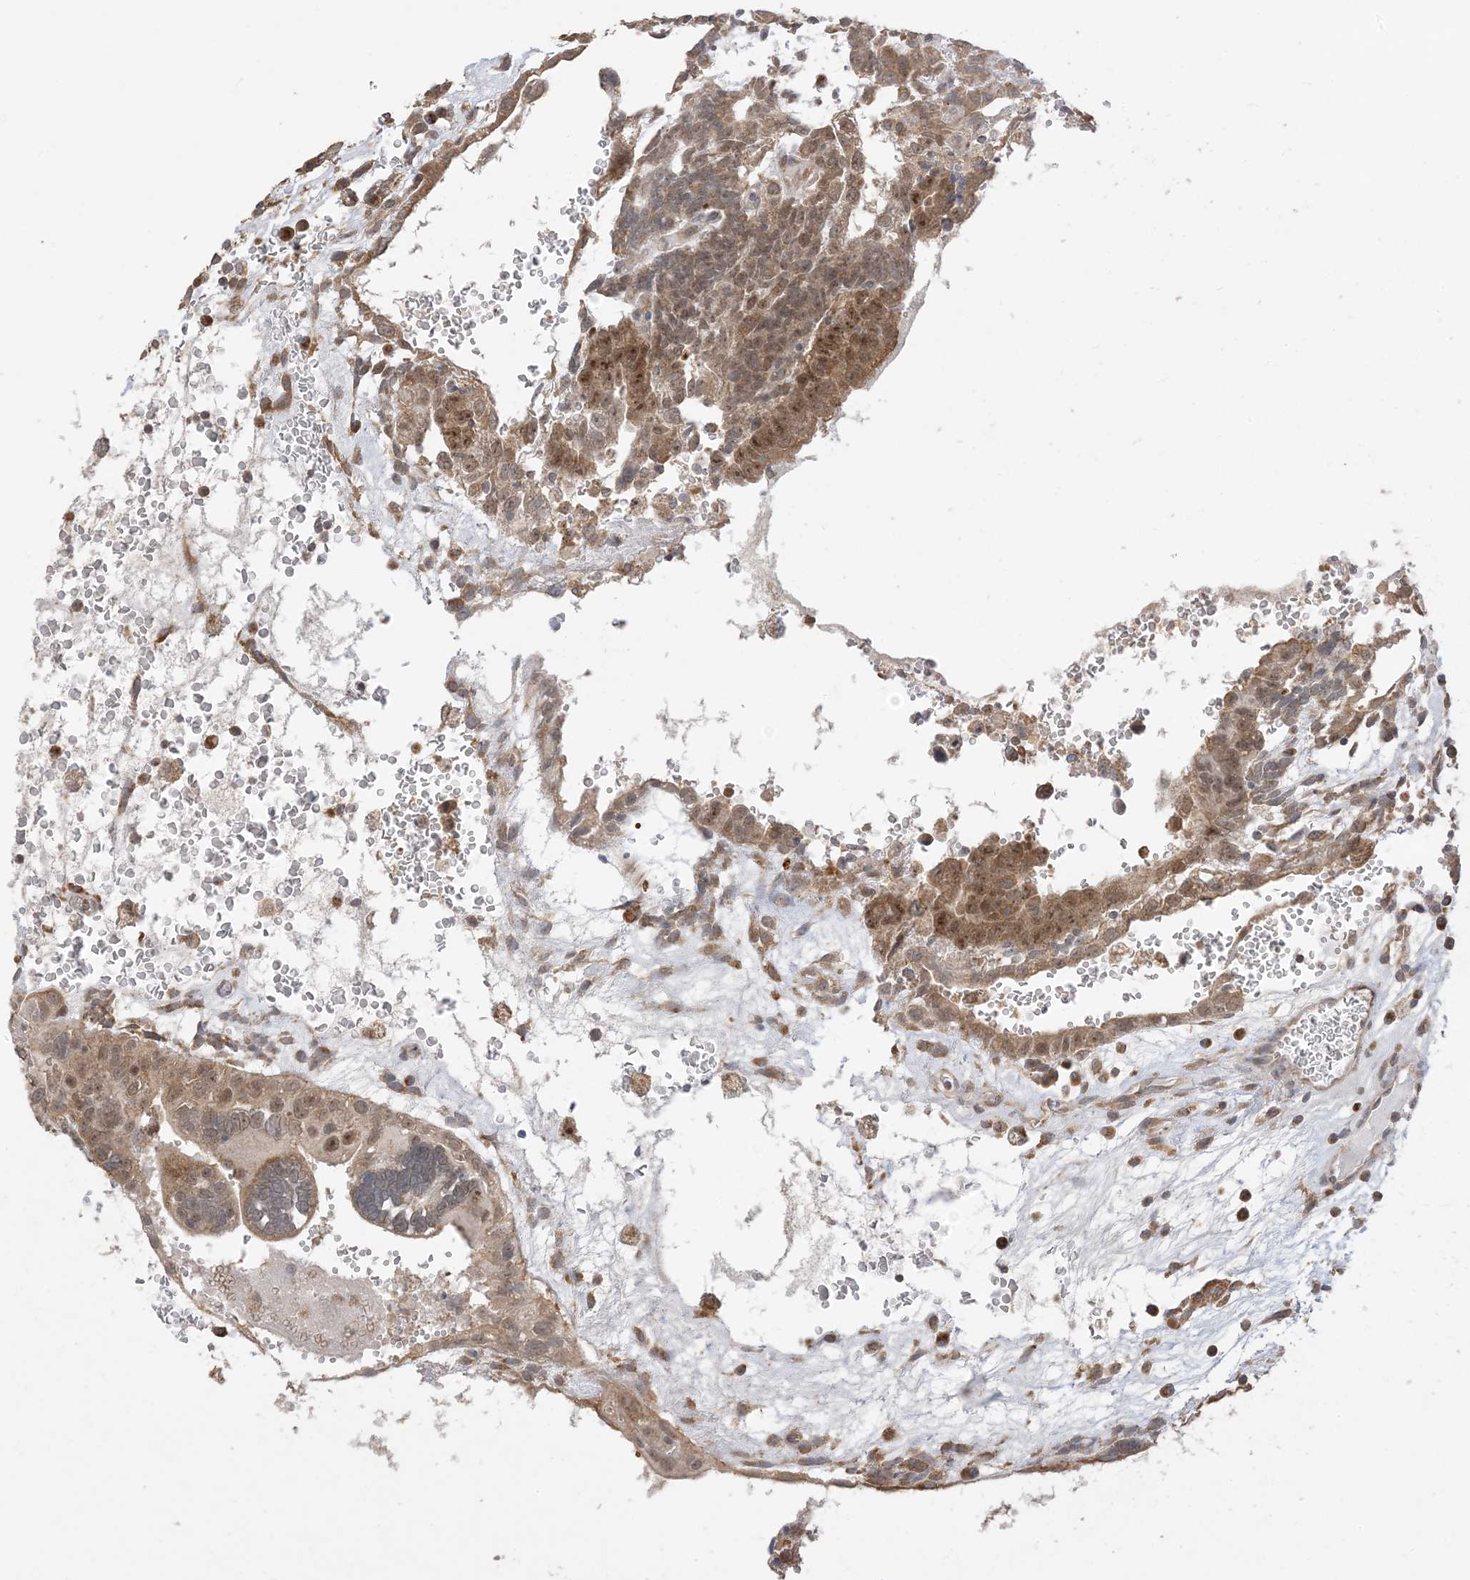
{"staining": {"intensity": "strong", "quantity": ">75%", "location": "cytoplasmic/membranous,nuclear"}, "tissue": "testis cancer", "cell_type": "Tumor cells", "image_type": "cancer", "snomed": [{"axis": "morphology", "description": "Seminoma, NOS"}, {"axis": "morphology", "description": "Carcinoma, Embryonal, NOS"}, {"axis": "topography", "description": "Testis"}], "caption": "Immunohistochemistry photomicrograph of neoplastic tissue: human testis cancer (seminoma) stained using immunohistochemistry (IHC) exhibits high levels of strong protein expression localized specifically in the cytoplasmic/membranous and nuclear of tumor cells, appearing as a cytoplasmic/membranous and nuclear brown color.", "gene": "SIRT3", "patient": {"sex": "male", "age": 52}}